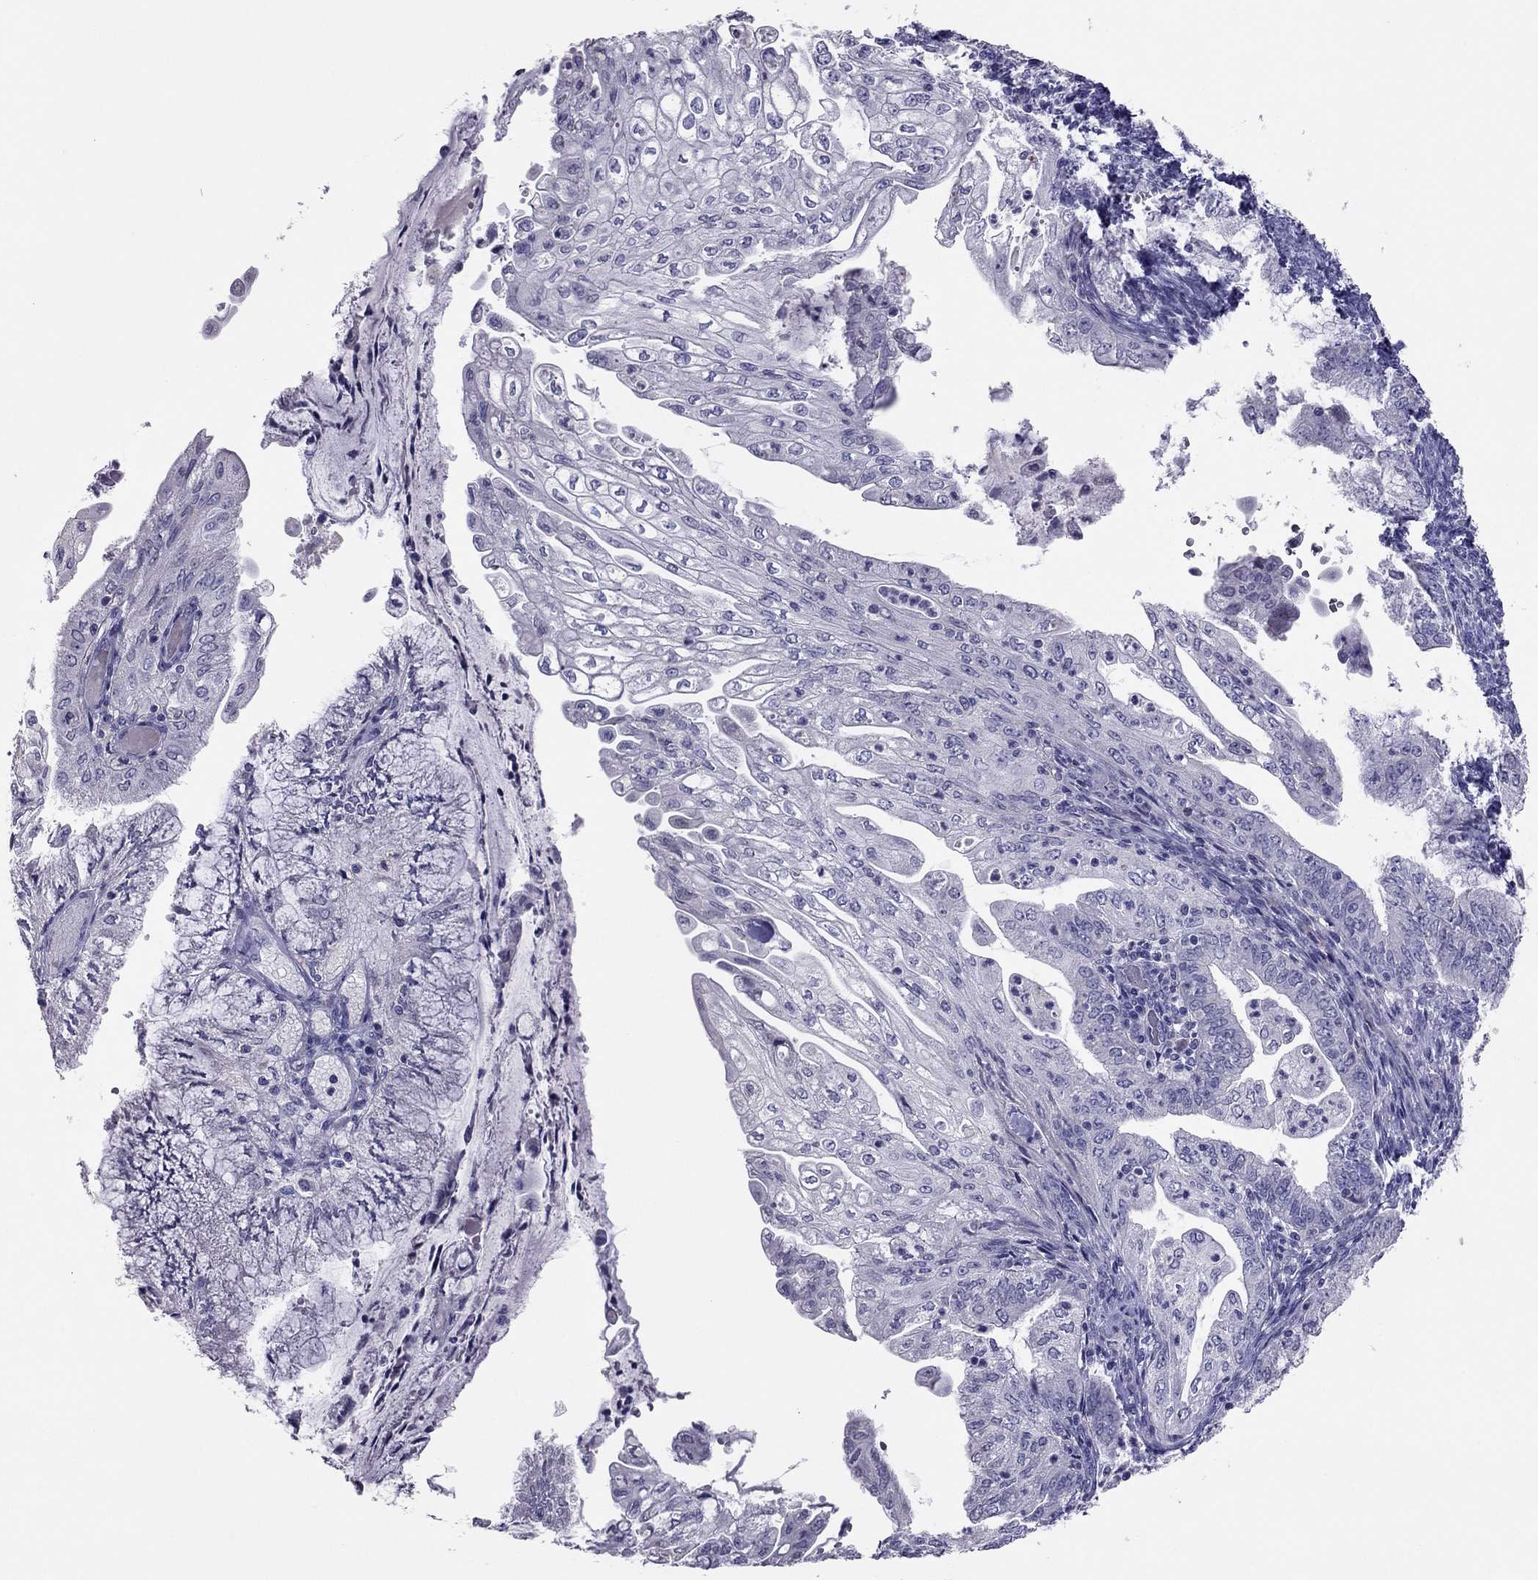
{"staining": {"intensity": "negative", "quantity": "none", "location": "none"}, "tissue": "endometrial cancer", "cell_type": "Tumor cells", "image_type": "cancer", "snomed": [{"axis": "morphology", "description": "Adenocarcinoma, NOS"}, {"axis": "topography", "description": "Endometrium"}], "caption": "High power microscopy image of an immunohistochemistry (IHC) micrograph of adenocarcinoma (endometrial), revealing no significant staining in tumor cells.", "gene": "RGS8", "patient": {"sex": "female", "age": 55}}